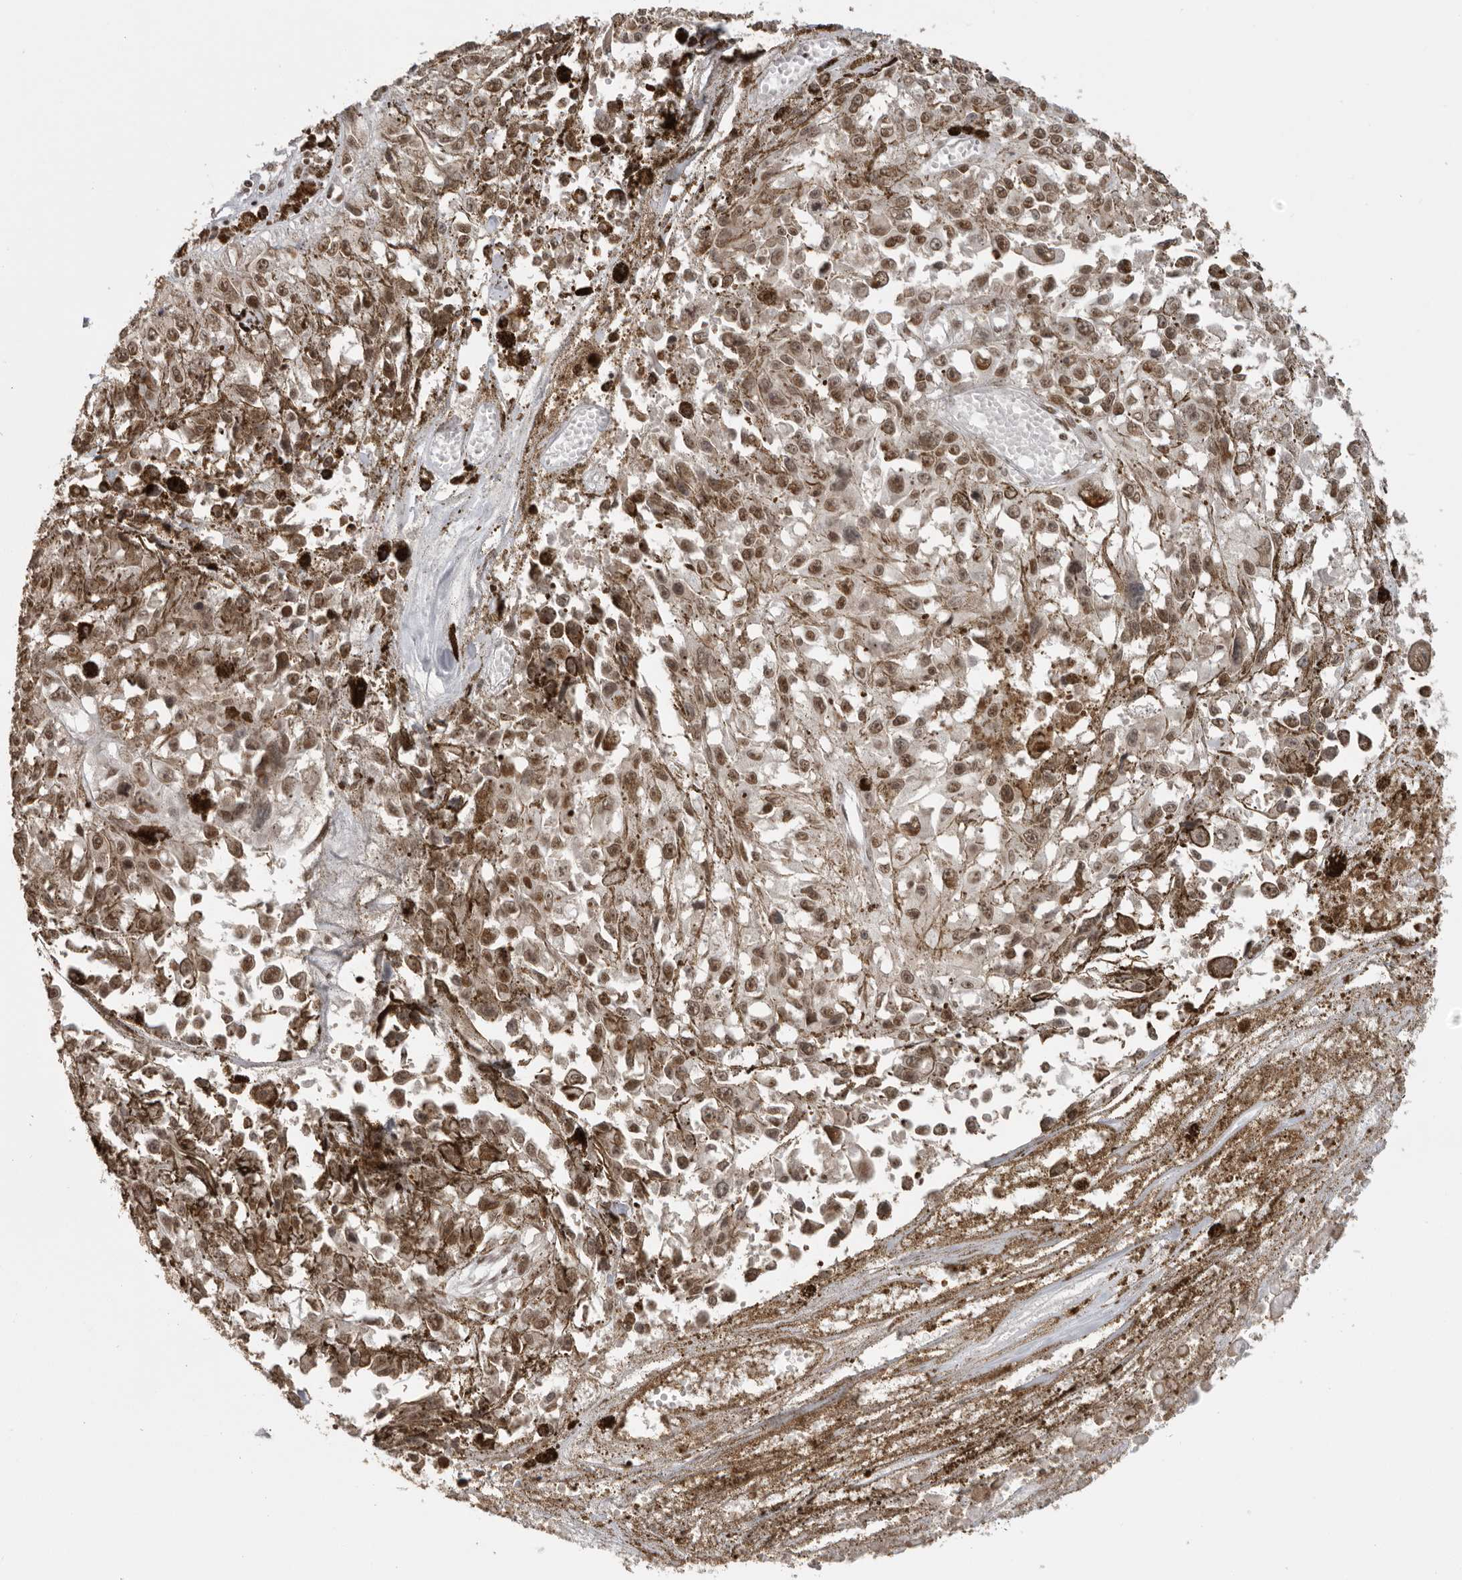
{"staining": {"intensity": "moderate", "quantity": ">75%", "location": "cytoplasmic/membranous,nuclear"}, "tissue": "melanoma", "cell_type": "Tumor cells", "image_type": "cancer", "snomed": [{"axis": "morphology", "description": "Malignant melanoma, Metastatic site"}, {"axis": "topography", "description": "Lymph node"}], "caption": "This micrograph demonstrates immunohistochemistry (IHC) staining of human melanoma, with medium moderate cytoplasmic/membranous and nuclear expression in approximately >75% of tumor cells.", "gene": "RPA2", "patient": {"sex": "male", "age": 59}}